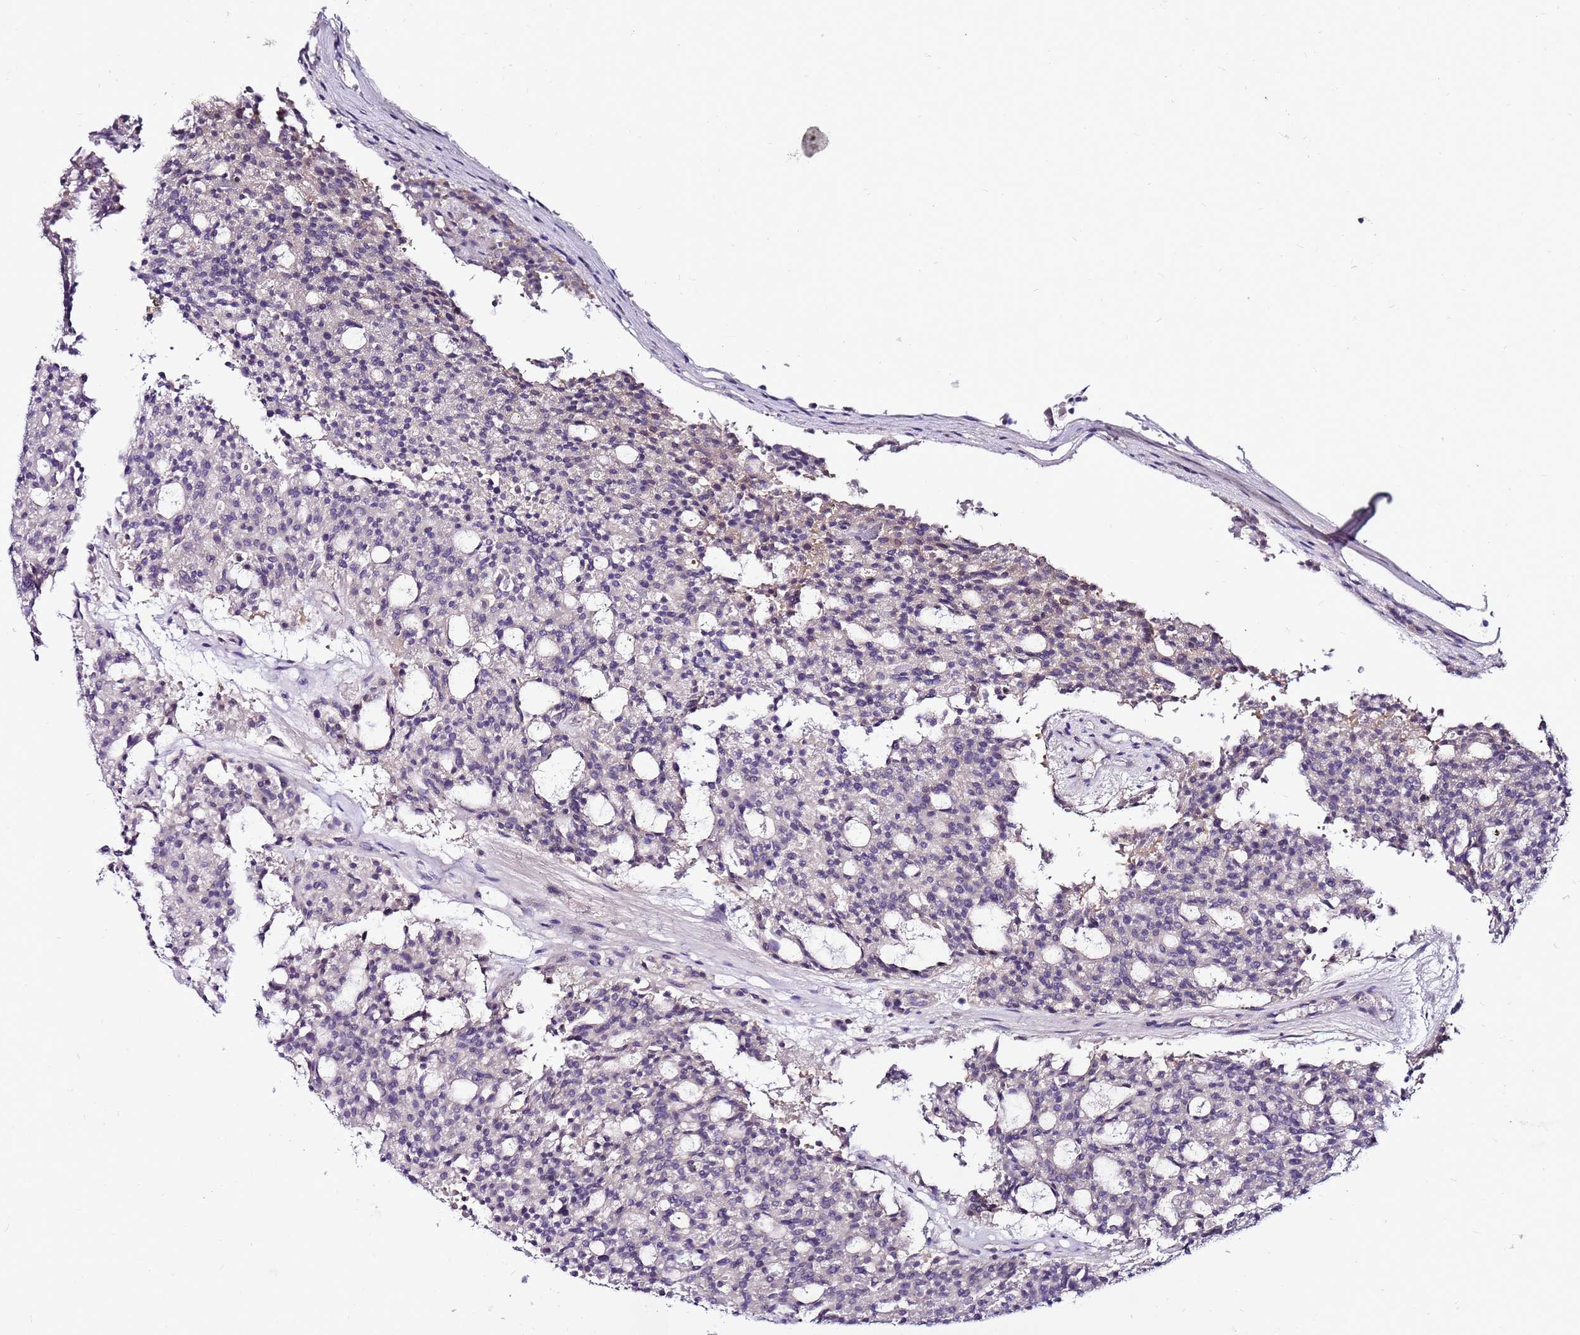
{"staining": {"intensity": "negative", "quantity": "none", "location": "none"}, "tissue": "carcinoid", "cell_type": "Tumor cells", "image_type": "cancer", "snomed": [{"axis": "morphology", "description": "Carcinoid, malignant, NOS"}, {"axis": "topography", "description": "Pancreas"}], "caption": "The IHC photomicrograph has no significant expression in tumor cells of carcinoid (malignant) tissue.", "gene": "POLE3", "patient": {"sex": "female", "age": 54}}